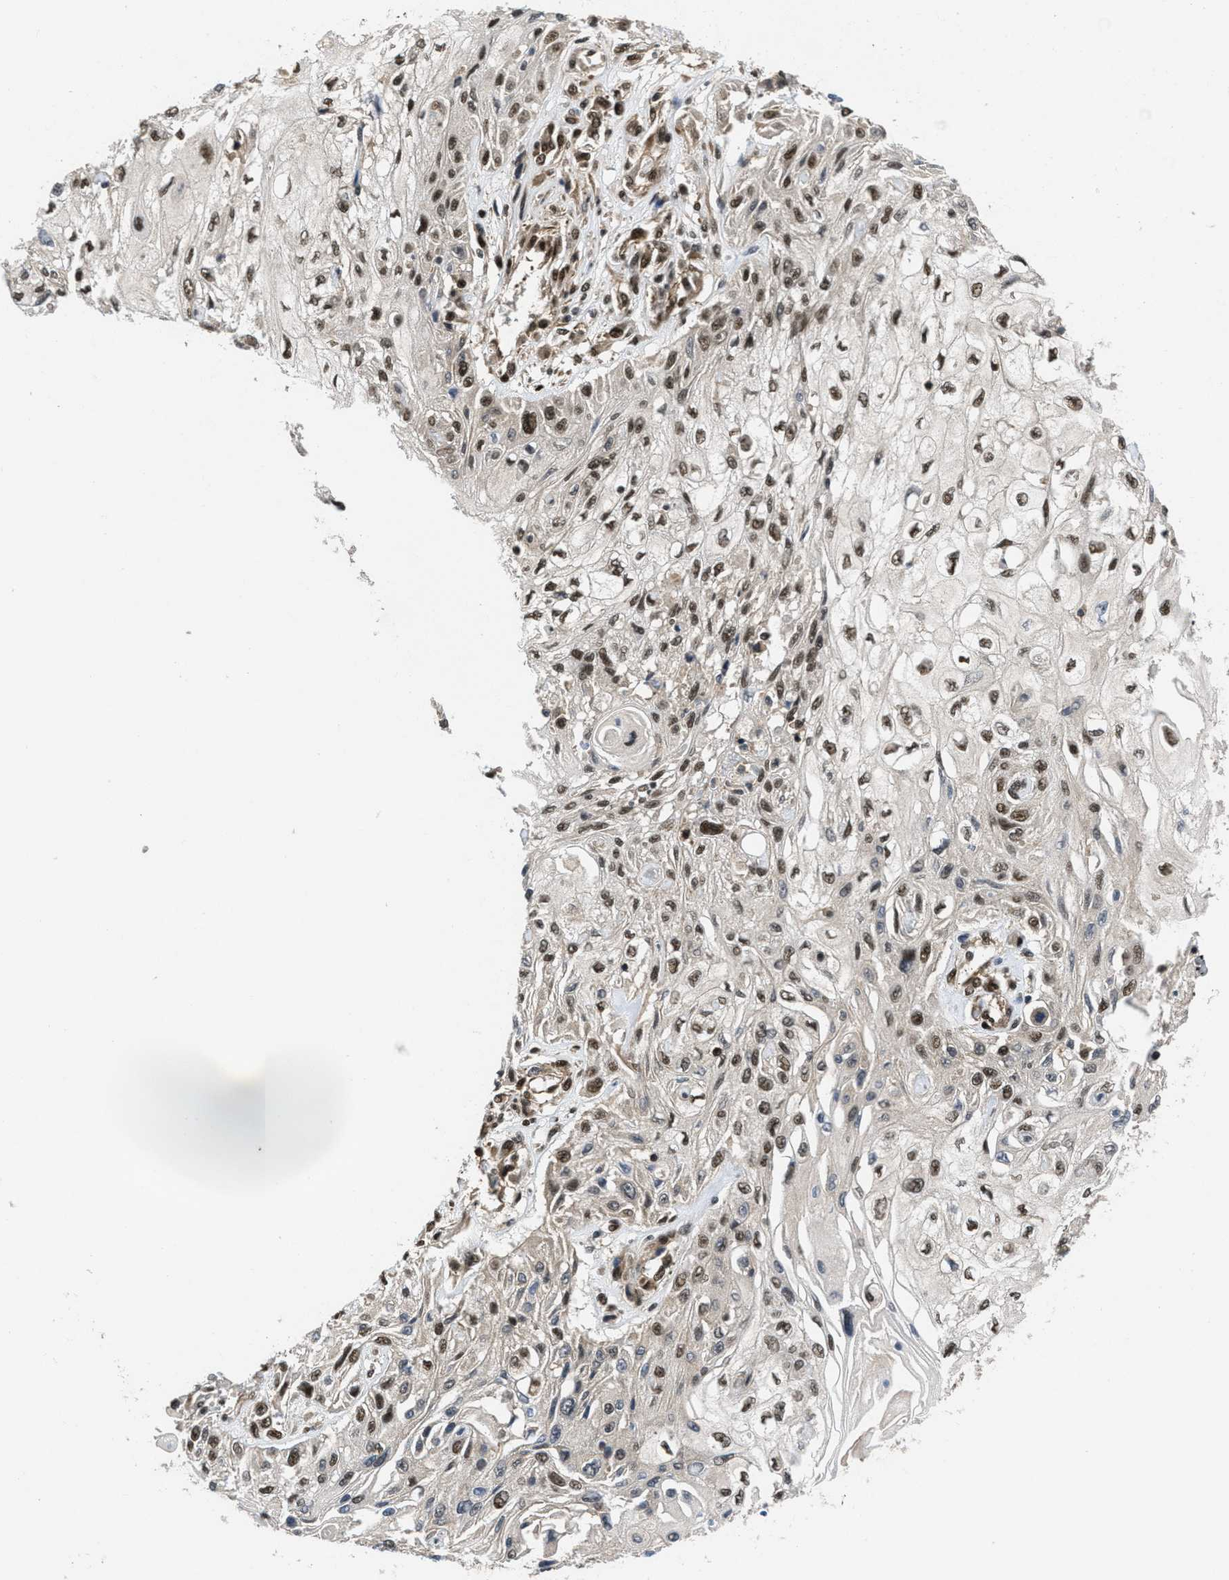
{"staining": {"intensity": "strong", "quantity": ">75%", "location": "nuclear"}, "tissue": "skin cancer", "cell_type": "Tumor cells", "image_type": "cancer", "snomed": [{"axis": "morphology", "description": "Squamous cell carcinoma, NOS"}, {"axis": "topography", "description": "Skin"}], "caption": "Human skin cancer stained with a brown dye demonstrates strong nuclear positive positivity in about >75% of tumor cells.", "gene": "CUL4B", "patient": {"sex": "male", "age": 75}}